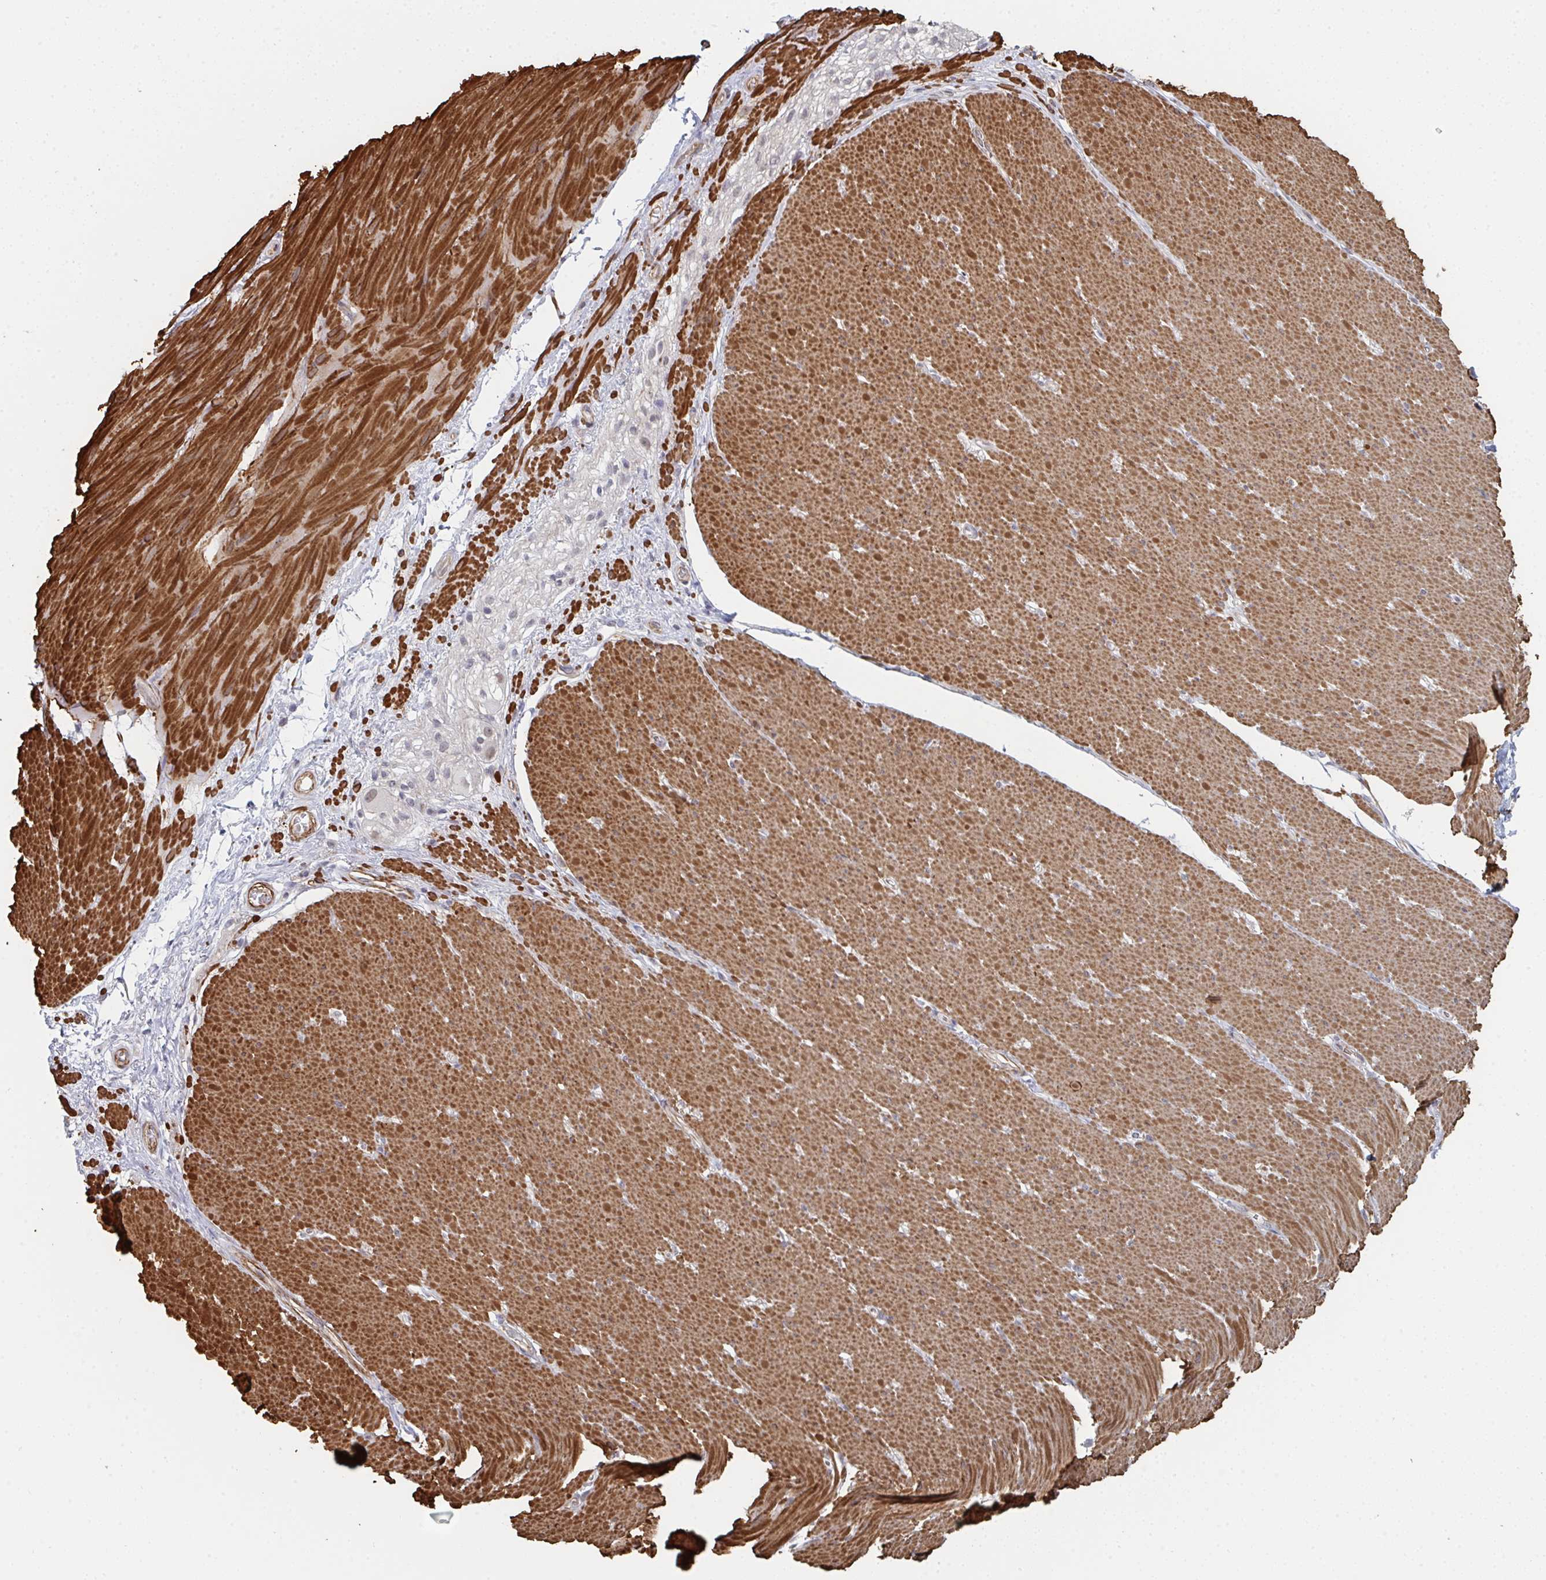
{"staining": {"intensity": "strong", "quantity": ">75%", "location": "cytoplasmic/membranous"}, "tissue": "smooth muscle", "cell_type": "Smooth muscle cells", "image_type": "normal", "snomed": [{"axis": "morphology", "description": "Normal tissue, NOS"}, {"axis": "topography", "description": "Smooth muscle"}, {"axis": "topography", "description": "Rectum"}], "caption": "This is an image of immunohistochemistry staining of unremarkable smooth muscle, which shows strong expression in the cytoplasmic/membranous of smooth muscle cells.", "gene": "NEURL4", "patient": {"sex": "male", "age": 53}}